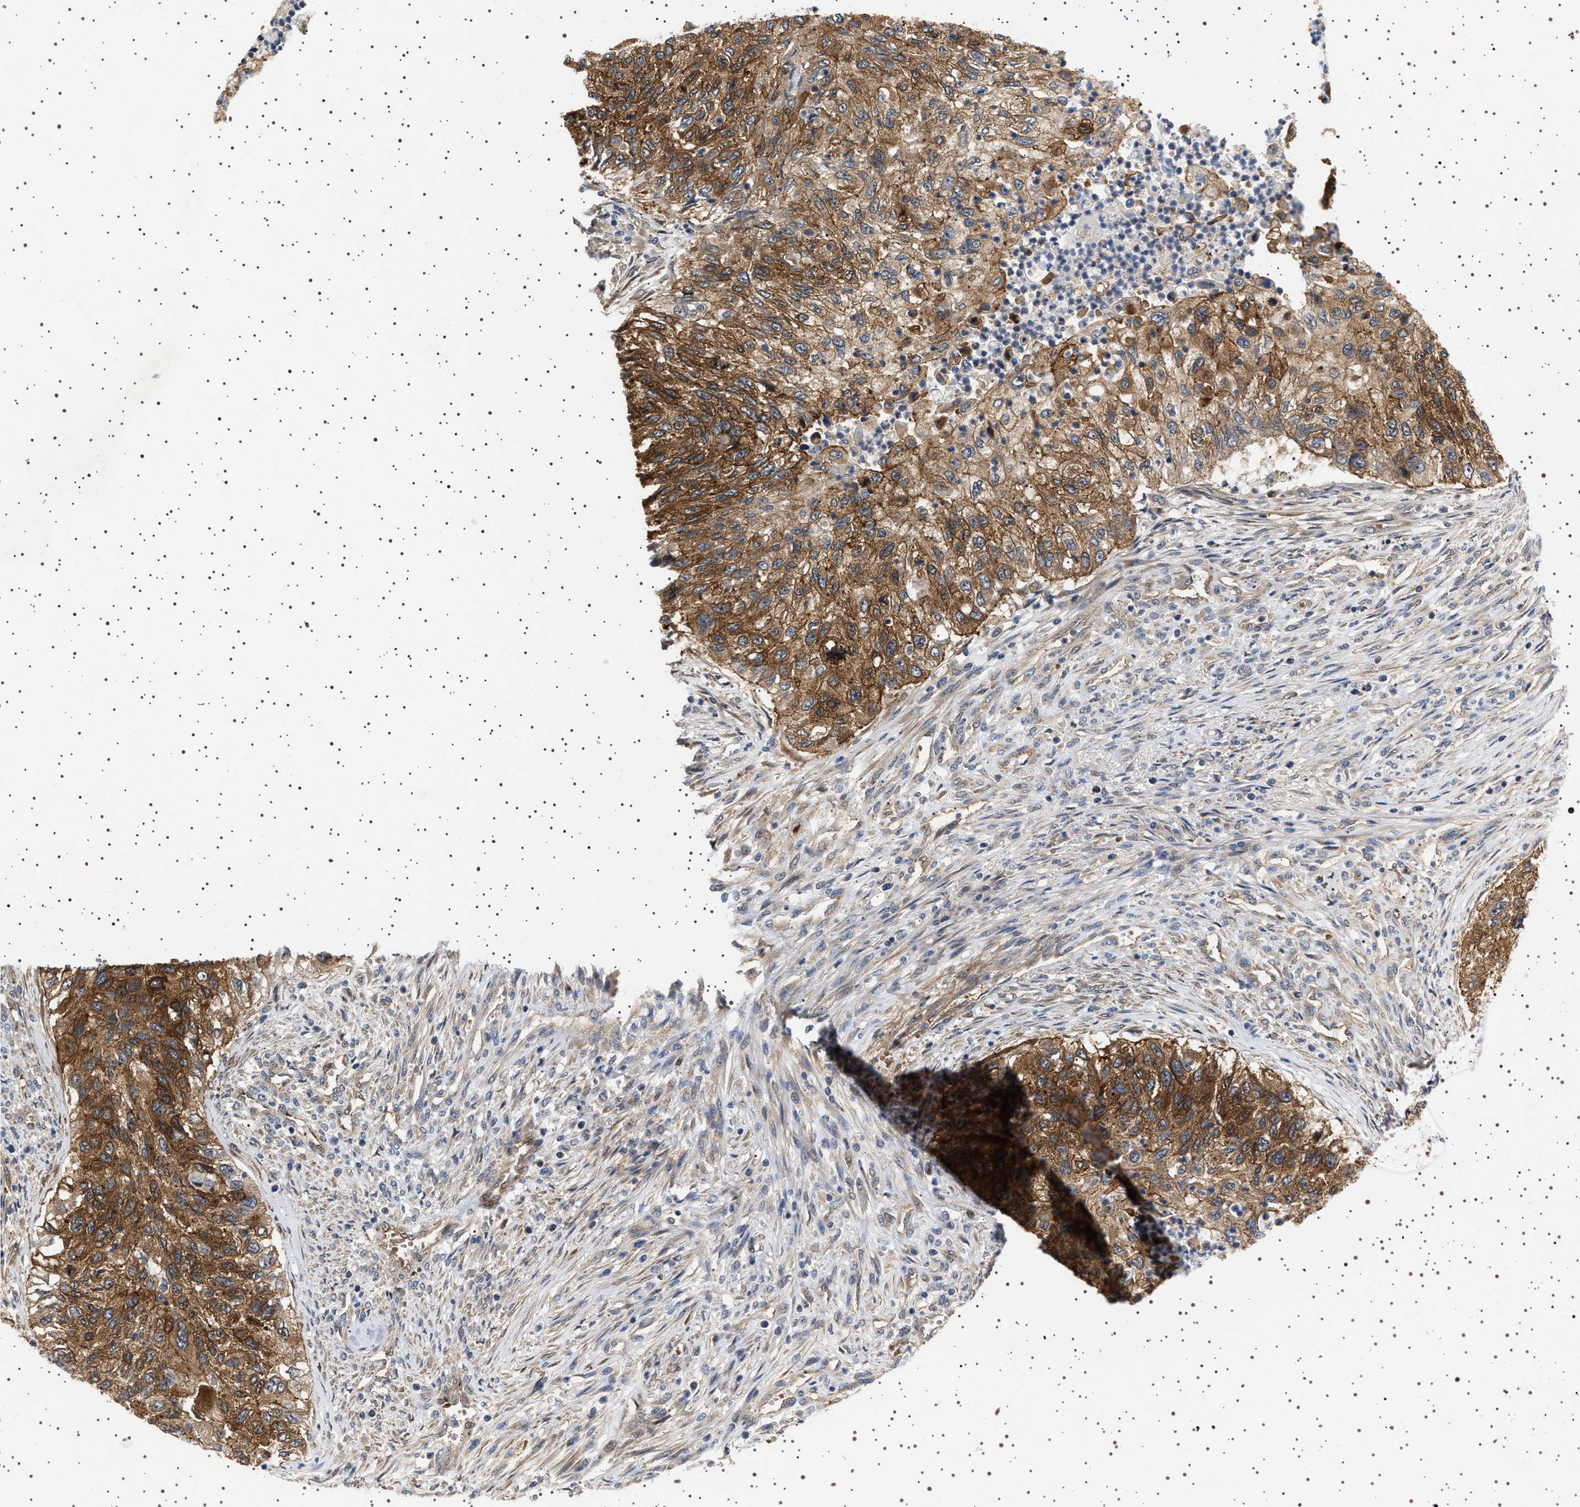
{"staining": {"intensity": "moderate", "quantity": ">75%", "location": "cytoplasmic/membranous"}, "tissue": "urothelial cancer", "cell_type": "Tumor cells", "image_type": "cancer", "snomed": [{"axis": "morphology", "description": "Urothelial carcinoma, High grade"}, {"axis": "topography", "description": "Urinary bladder"}], "caption": "Immunohistochemistry (IHC) micrograph of human urothelial cancer stained for a protein (brown), which shows medium levels of moderate cytoplasmic/membranous positivity in about >75% of tumor cells.", "gene": "BAG3", "patient": {"sex": "female", "age": 60}}